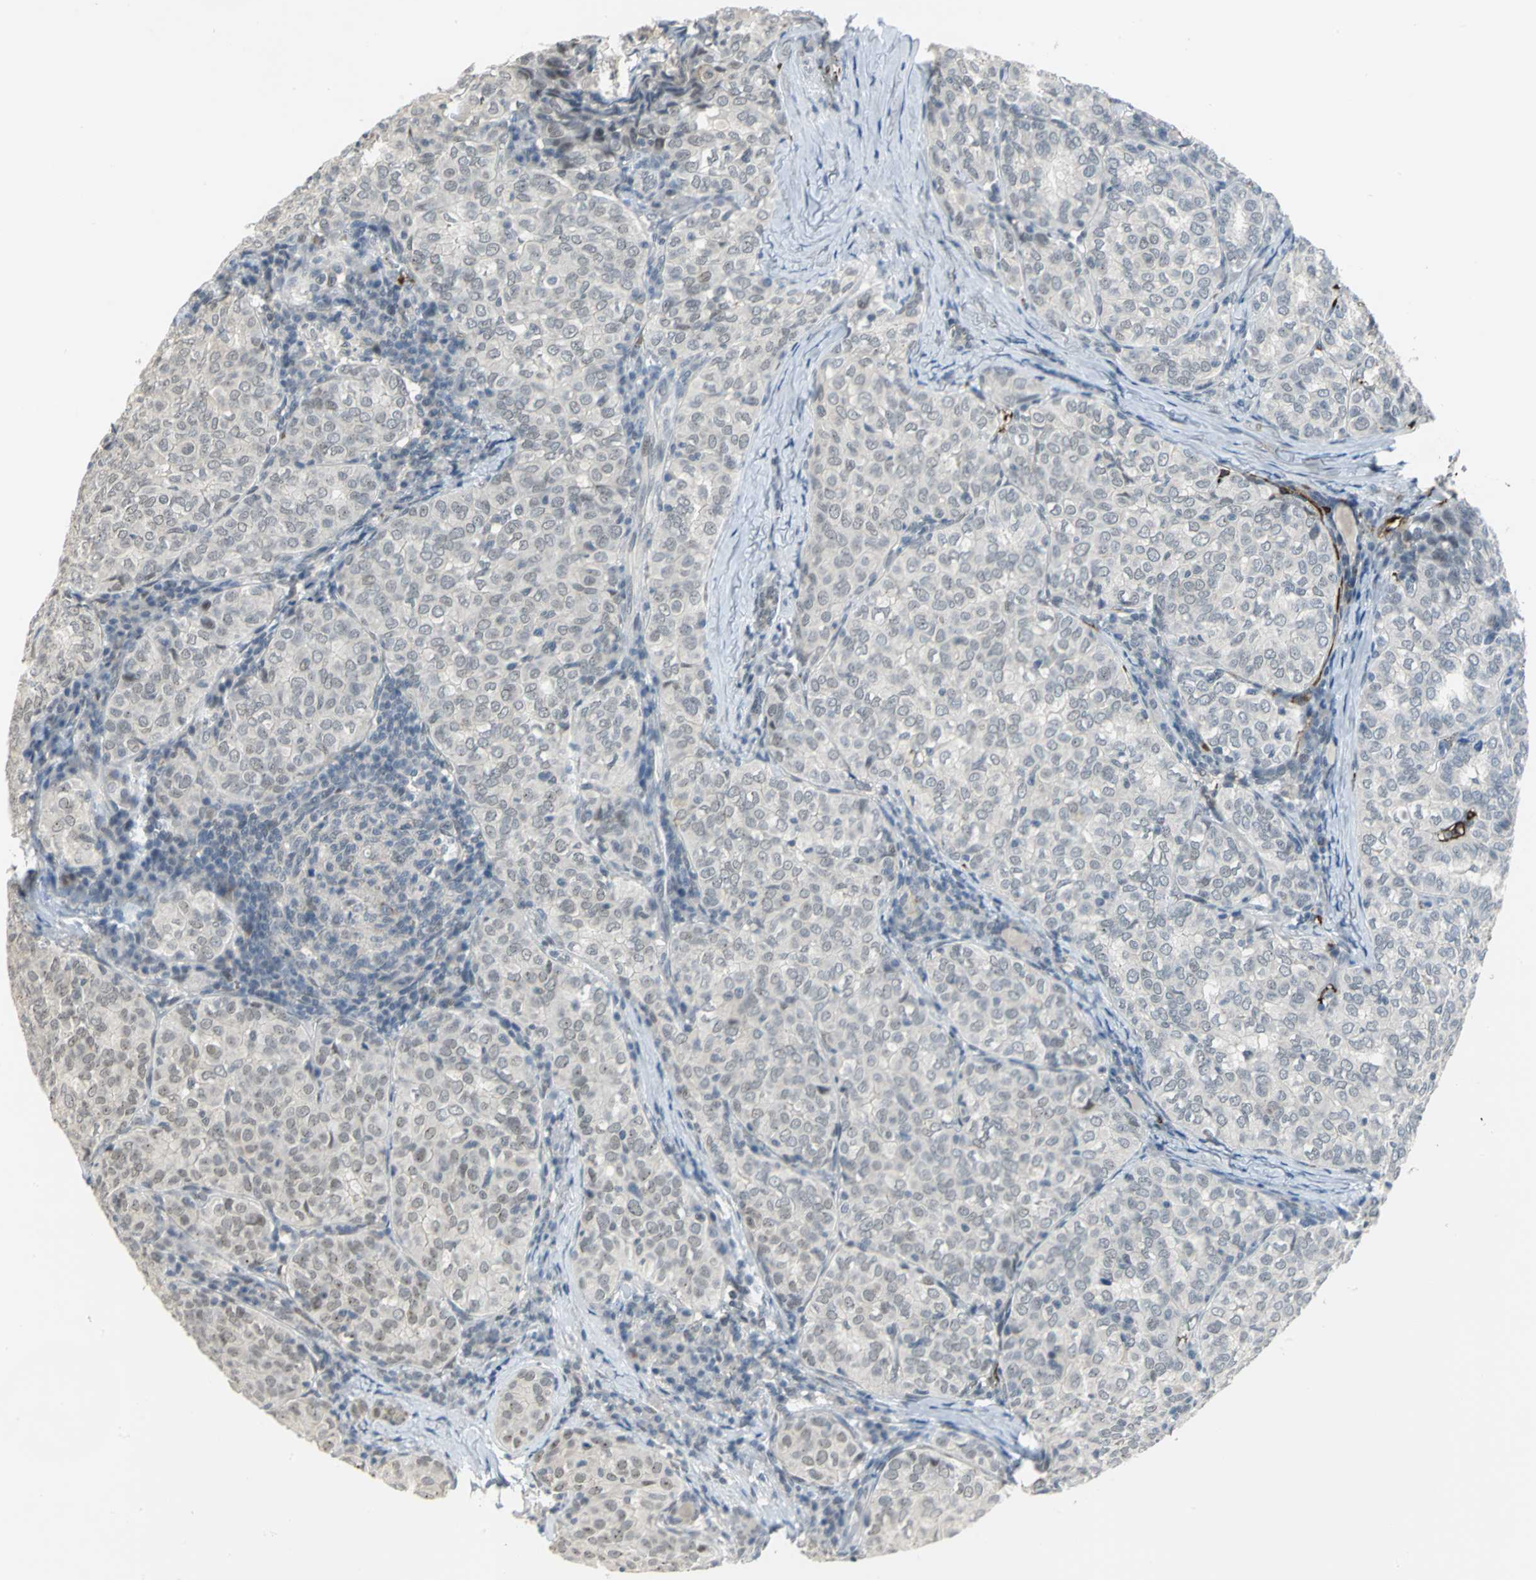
{"staining": {"intensity": "weak", "quantity": "25%-75%", "location": "nuclear"}, "tissue": "thyroid cancer", "cell_type": "Tumor cells", "image_type": "cancer", "snomed": [{"axis": "morphology", "description": "Papillary adenocarcinoma, NOS"}, {"axis": "topography", "description": "Thyroid gland"}], "caption": "An IHC image of tumor tissue is shown. Protein staining in brown labels weak nuclear positivity in thyroid papillary adenocarcinoma within tumor cells.", "gene": "GLI3", "patient": {"sex": "female", "age": 30}}